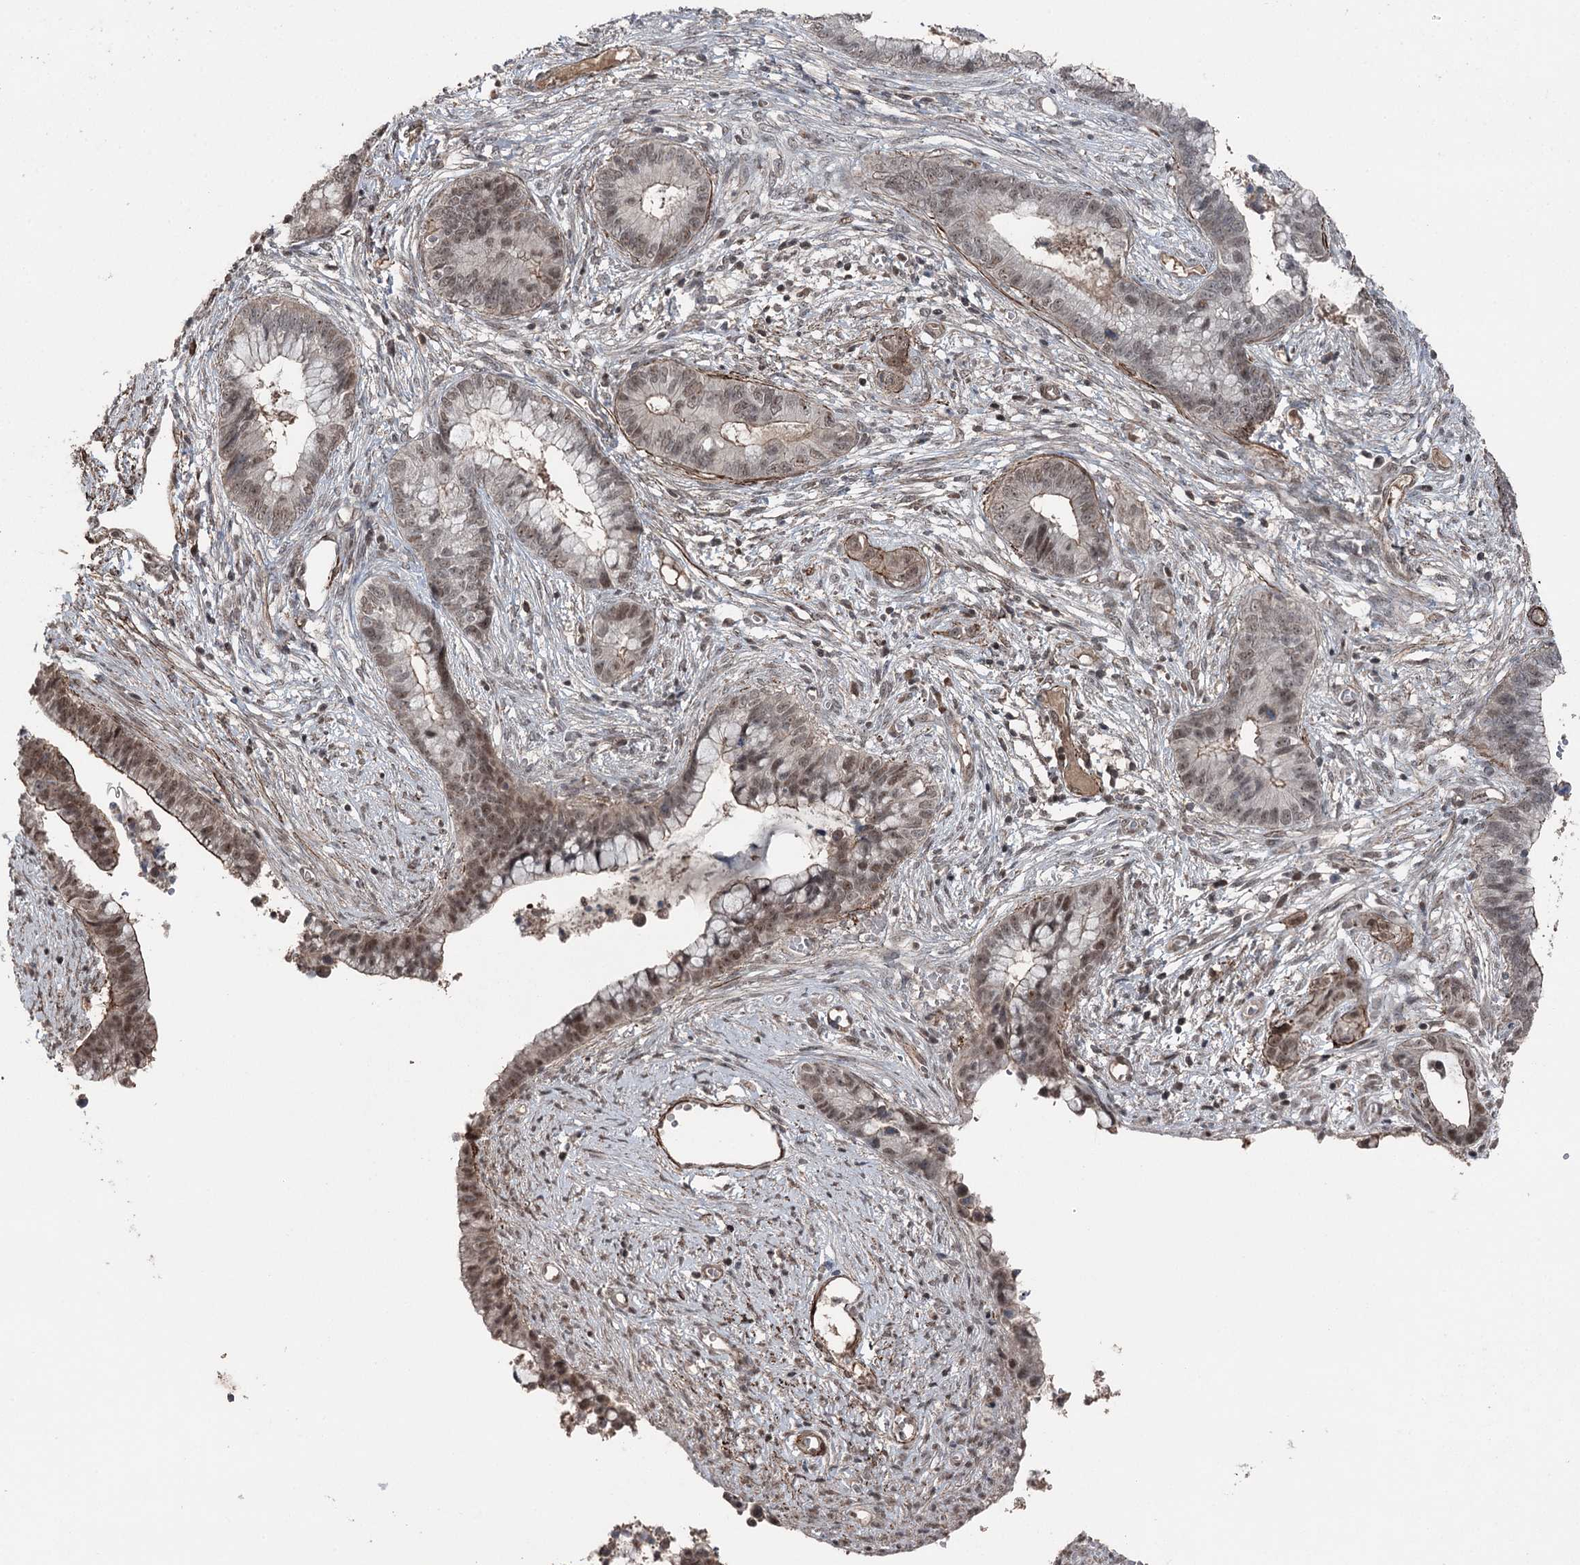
{"staining": {"intensity": "moderate", "quantity": ">75%", "location": "cytoplasmic/membranous,nuclear"}, "tissue": "cervical cancer", "cell_type": "Tumor cells", "image_type": "cancer", "snomed": [{"axis": "morphology", "description": "Adenocarcinoma, NOS"}, {"axis": "topography", "description": "Cervix"}], "caption": "Immunohistochemistry (IHC) staining of cervical adenocarcinoma, which reveals medium levels of moderate cytoplasmic/membranous and nuclear positivity in approximately >75% of tumor cells indicating moderate cytoplasmic/membranous and nuclear protein expression. The staining was performed using DAB (brown) for protein detection and nuclei were counterstained in hematoxylin (blue).", "gene": "CCDC82", "patient": {"sex": "female", "age": 44}}